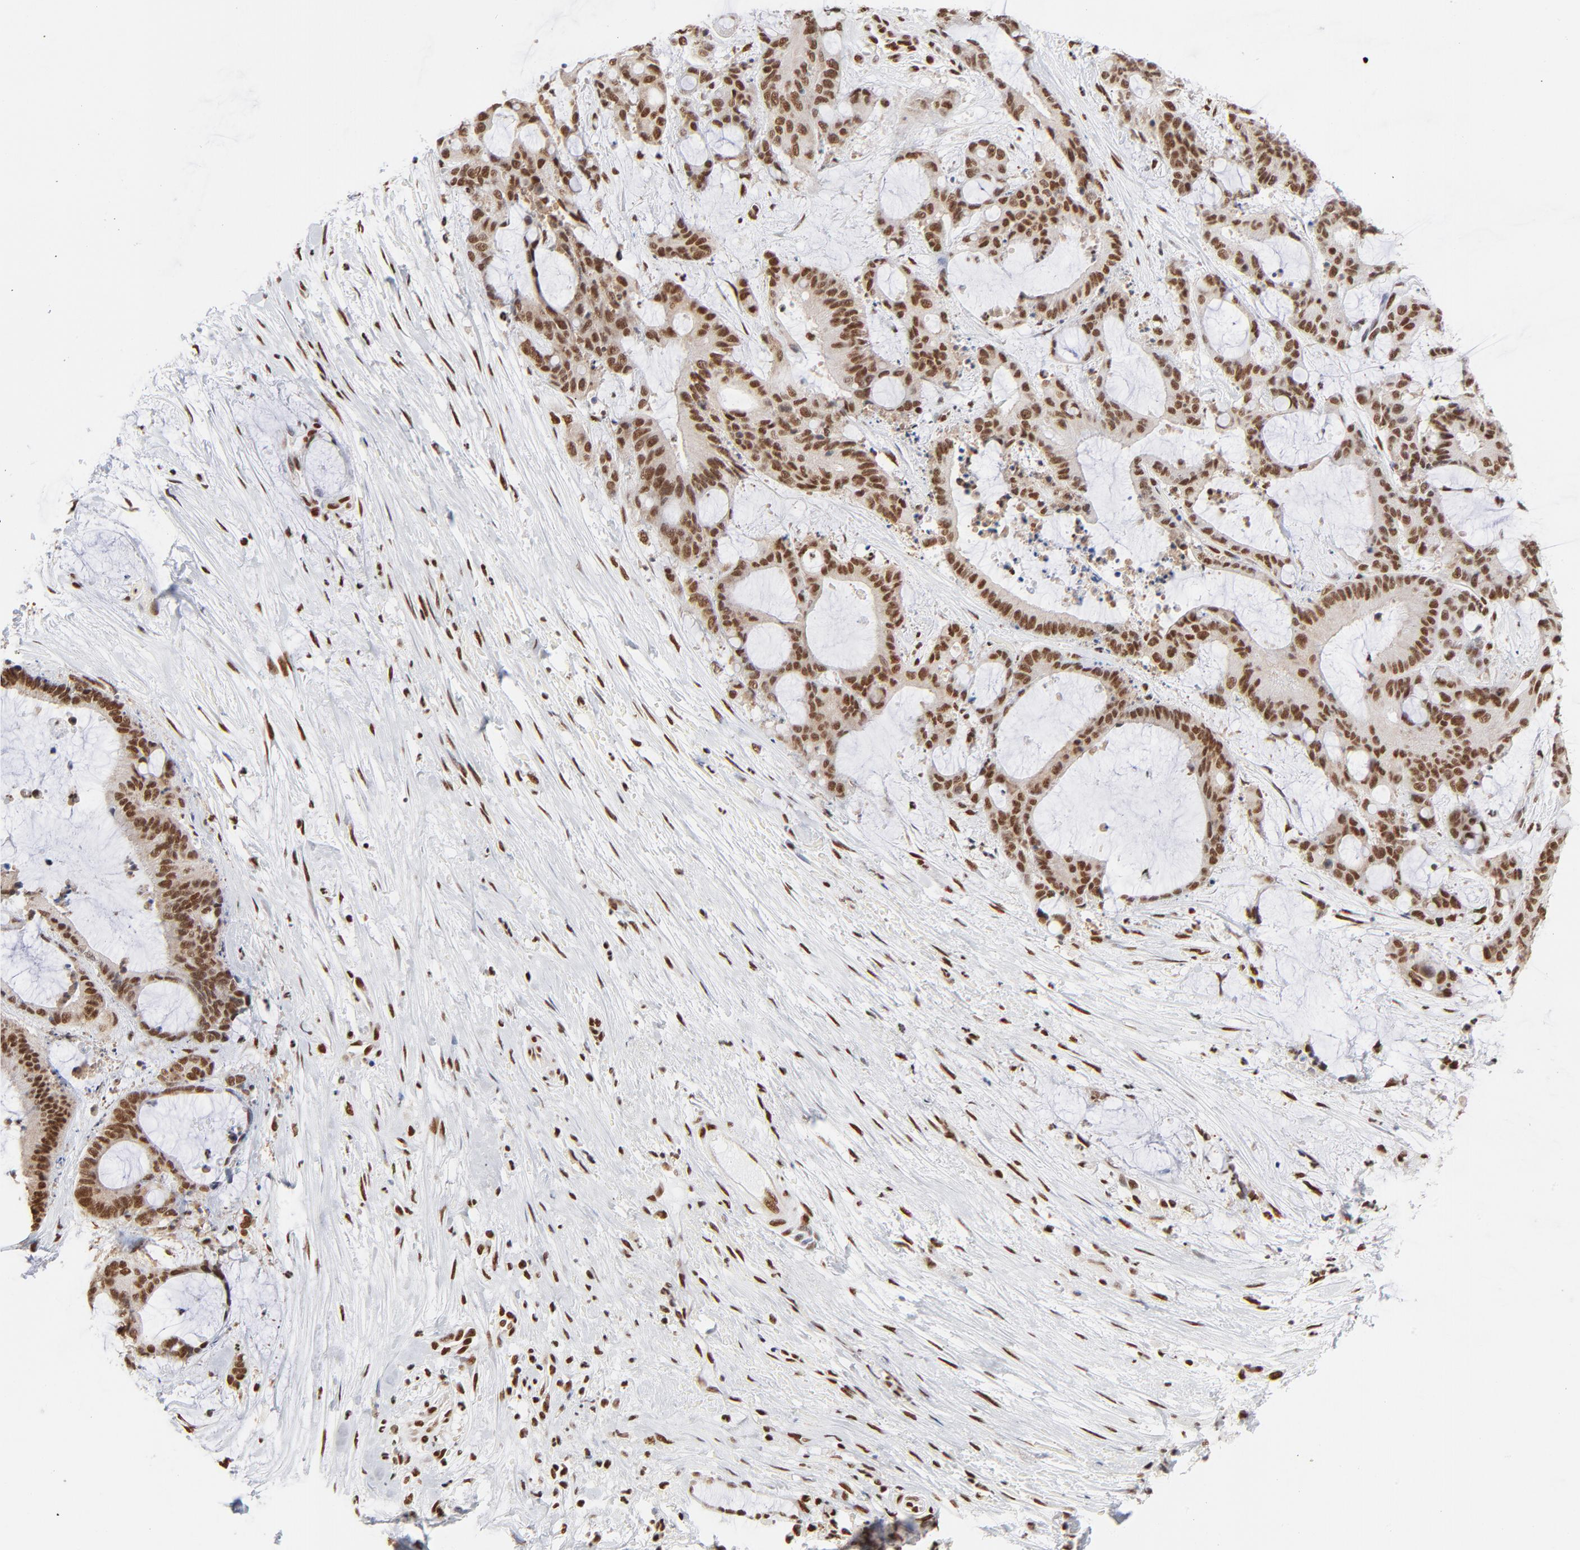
{"staining": {"intensity": "strong", "quantity": ">75%", "location": "nuclear"}, "tissue": "liver cancer", "cell_type": "Tumor cells", "image_type": "cancer", "snomed": [{"axis": "morphology", "description": "Cholangiocarcinoma"}, {"axis": "topography", "description": "Liver"}], "caption": "Tumor cells demonstrate high levels of strong nuclear expression in about >75% of cells in liver cholangiocarcinoma. (DAB (3,3'-diaminobenzidine) IHC, brown staining for protein, blue staining for nuclei).", "gene": "CREB1", "patient": {"sex": "female", "age": 73}}